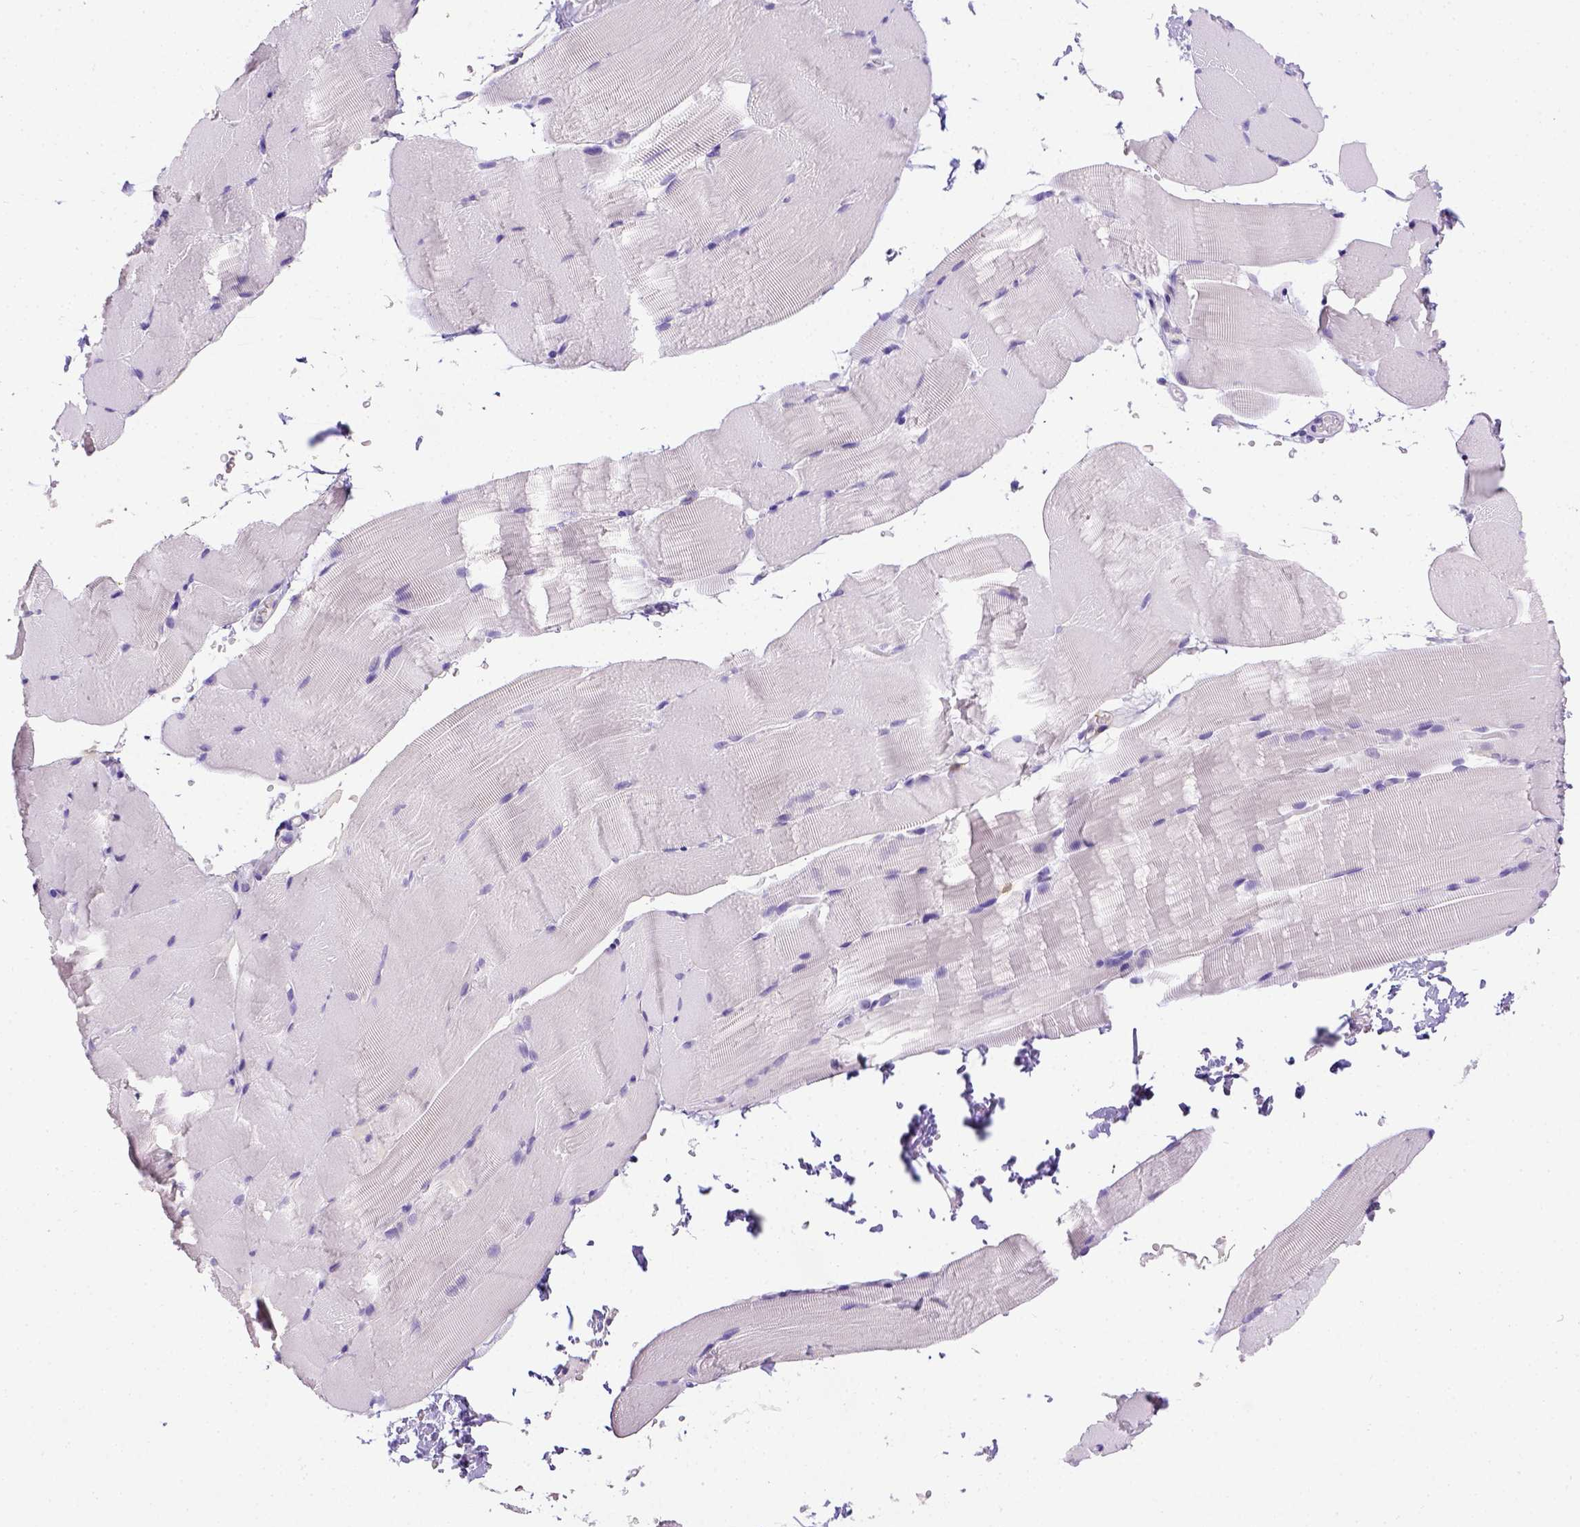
{"staining": {"intensity": "negative", "quantity": "none", "location": "none"}, "tissue": "skeletal muscle", "cell_type": "Myocytes", "image_type": "normal", "snomed": [{"axis": "morphology", "description": "Normal tissue, NOS"}, {"axis": "topography", "description": "Skeletal muscle"}], "caption": "Human skeletal muscle stained for a protein using IHC reveals no positivity in myocytes.", "gene": "CD3E", "patient": {"sex": "female", "age": 37}}